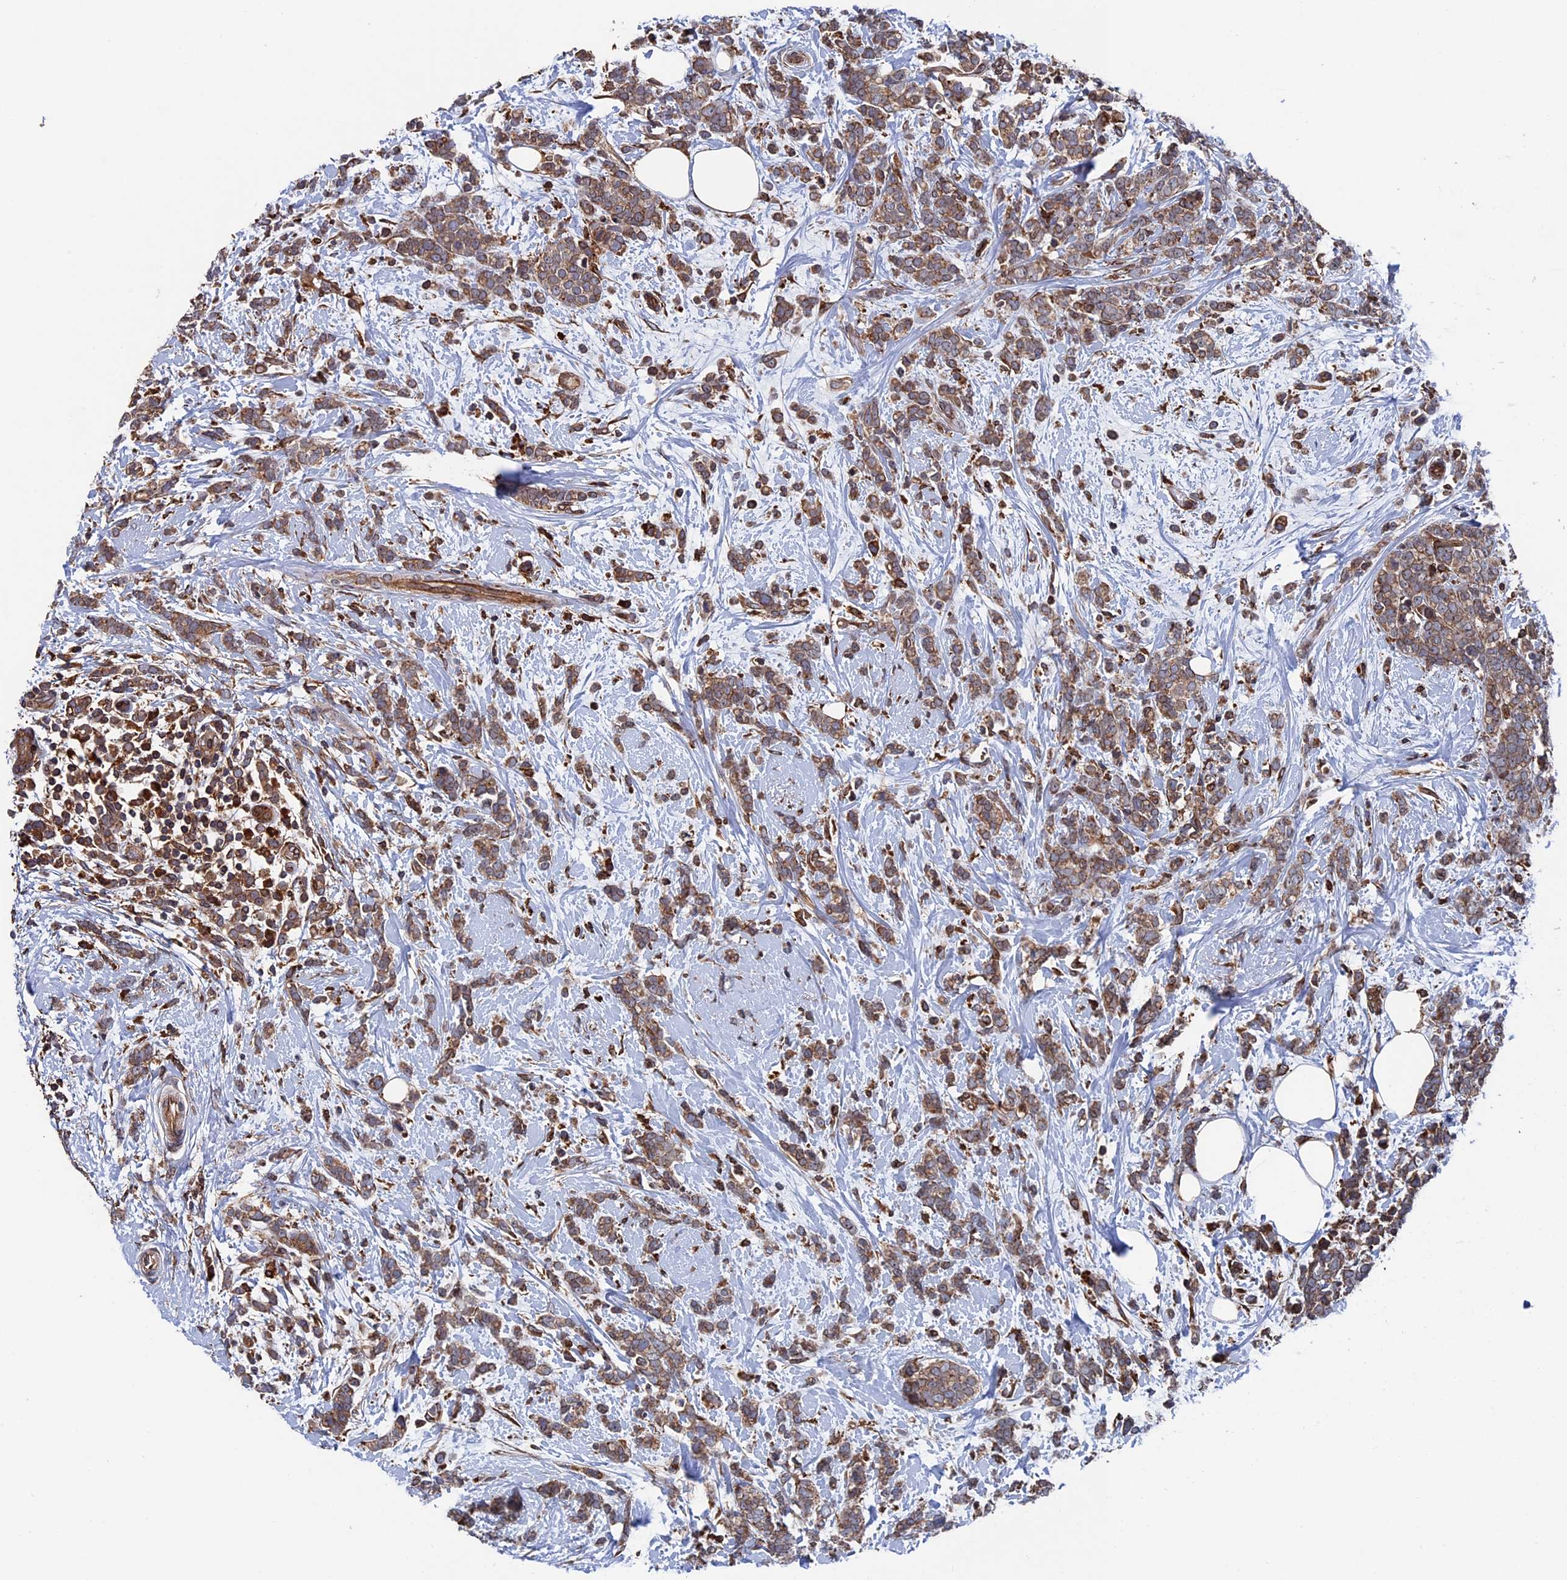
{"staining": {"intensity": "moderate", "quantity": ">75%", "location": "cytoplasmic/membranous"}, "tissue": "breast cancer", "cell_type": "Tumor cells", "image_type": "cancer", "snomed": [{"axis": "morphology", "description": "Lobular carcinoma"}, {"axis": "topography", "description": "Breast"}], "caption": "This is an image of immunohistochemistry (IHC) staining of breast lobular carcinoma, which shows moderate positivity in the cytoplasmic/membranous of tumor cells.", "gene": "RPUSD1", "patient": {"sex": "female", "age": 58}}